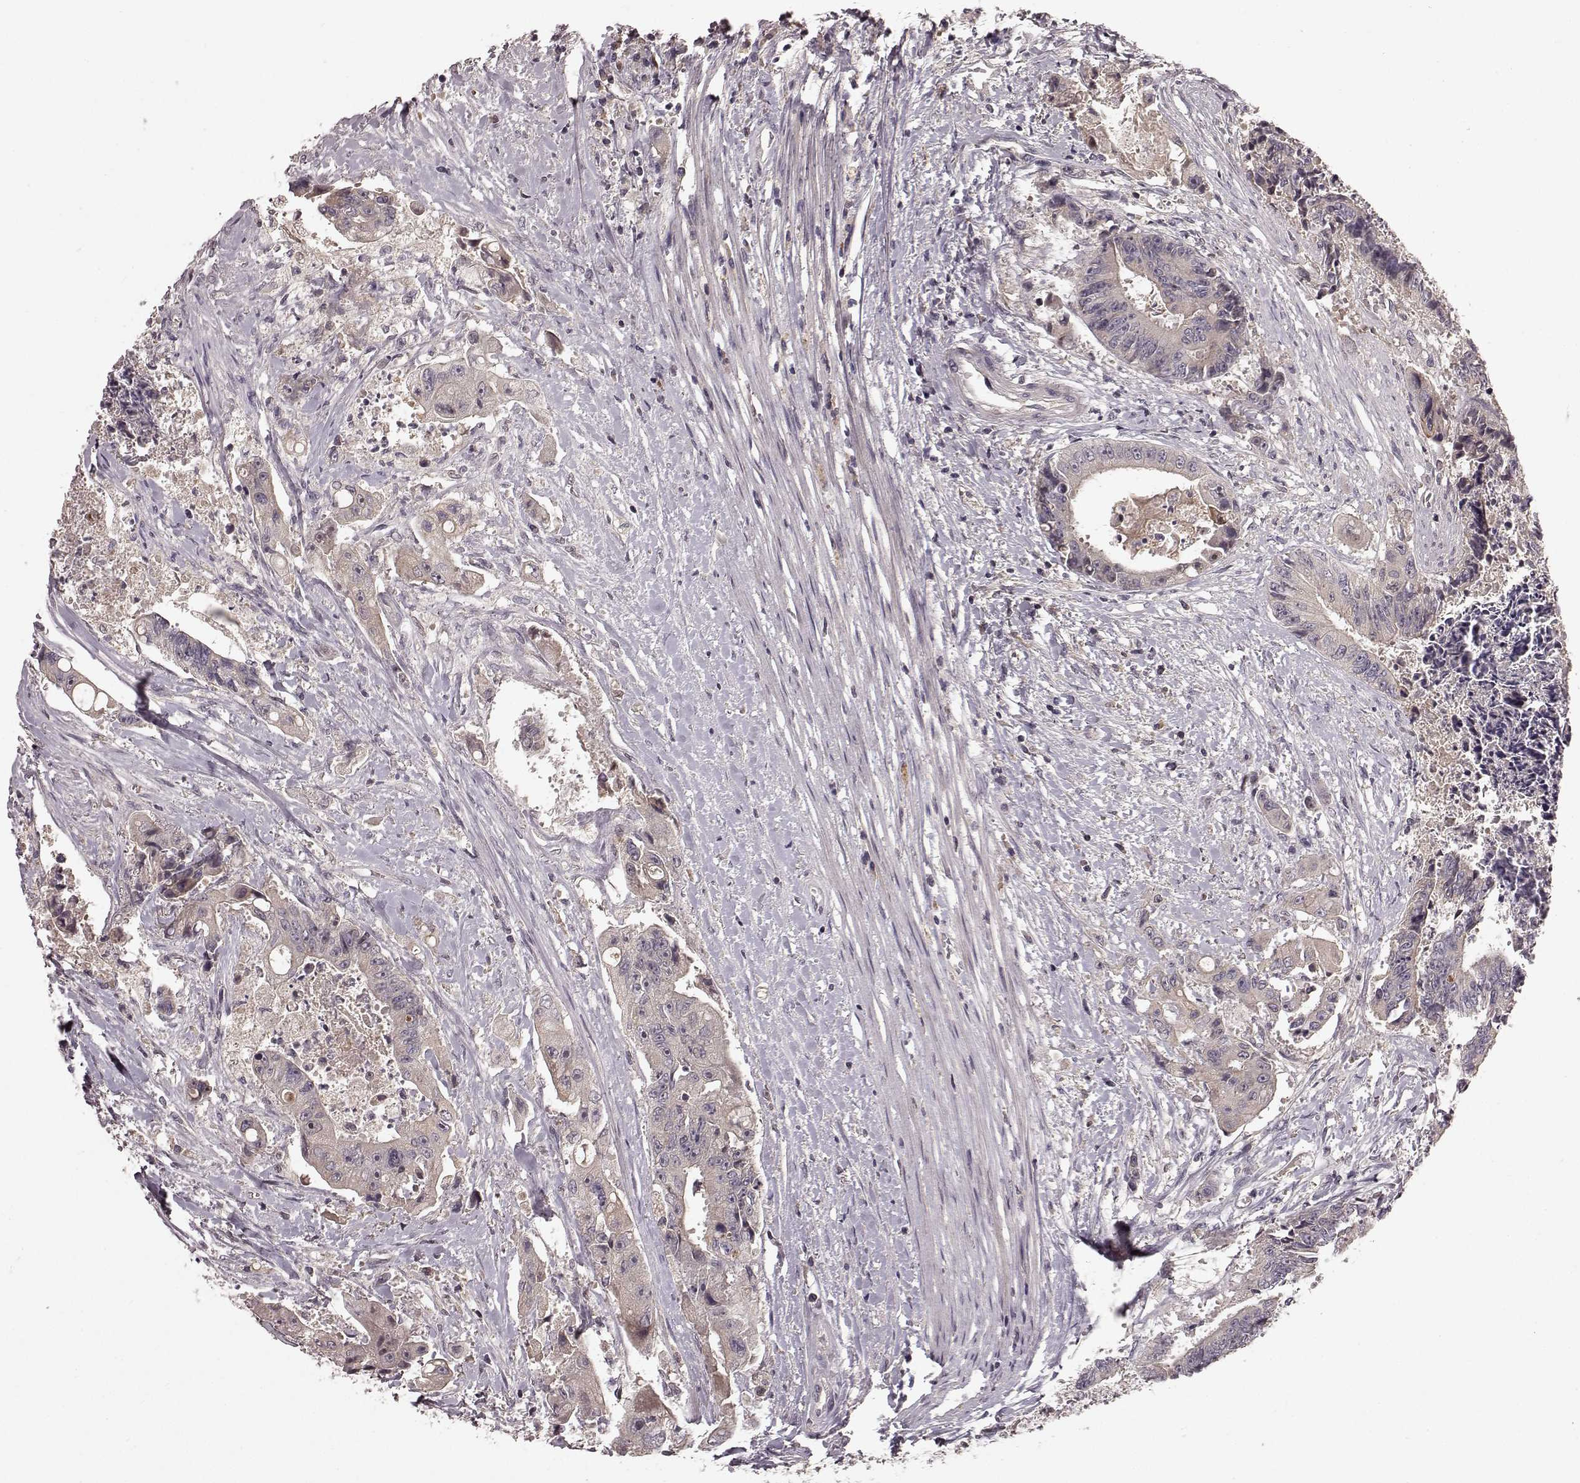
{"staining": {"intensity": "negative", "quantity": "none", "location": "none"}, "tissue": "colorectal cancer", "cell_type": "Tumor cells", "image_type": "cancer", "snomed": [{"axis": "morphology", "description": "Adenocarcinoma, NOS"}, {"axis": "topography", "description": "Rectum"}], "caption": "This histopathology image is of adenocarcinoma (colorectal) stained with immunohistochemistry (IHC) to label a protein in brown with the nuclei are counter-stained blue. There is no staining in tumor cells. The staining is performed using DAB (3,3'-diaminobenzidine) brown chromogen with nuclei counter-stained in using hematoxylin.", "gene": "SLC22A18", "patient": {"sex": "male", "age": 54}}